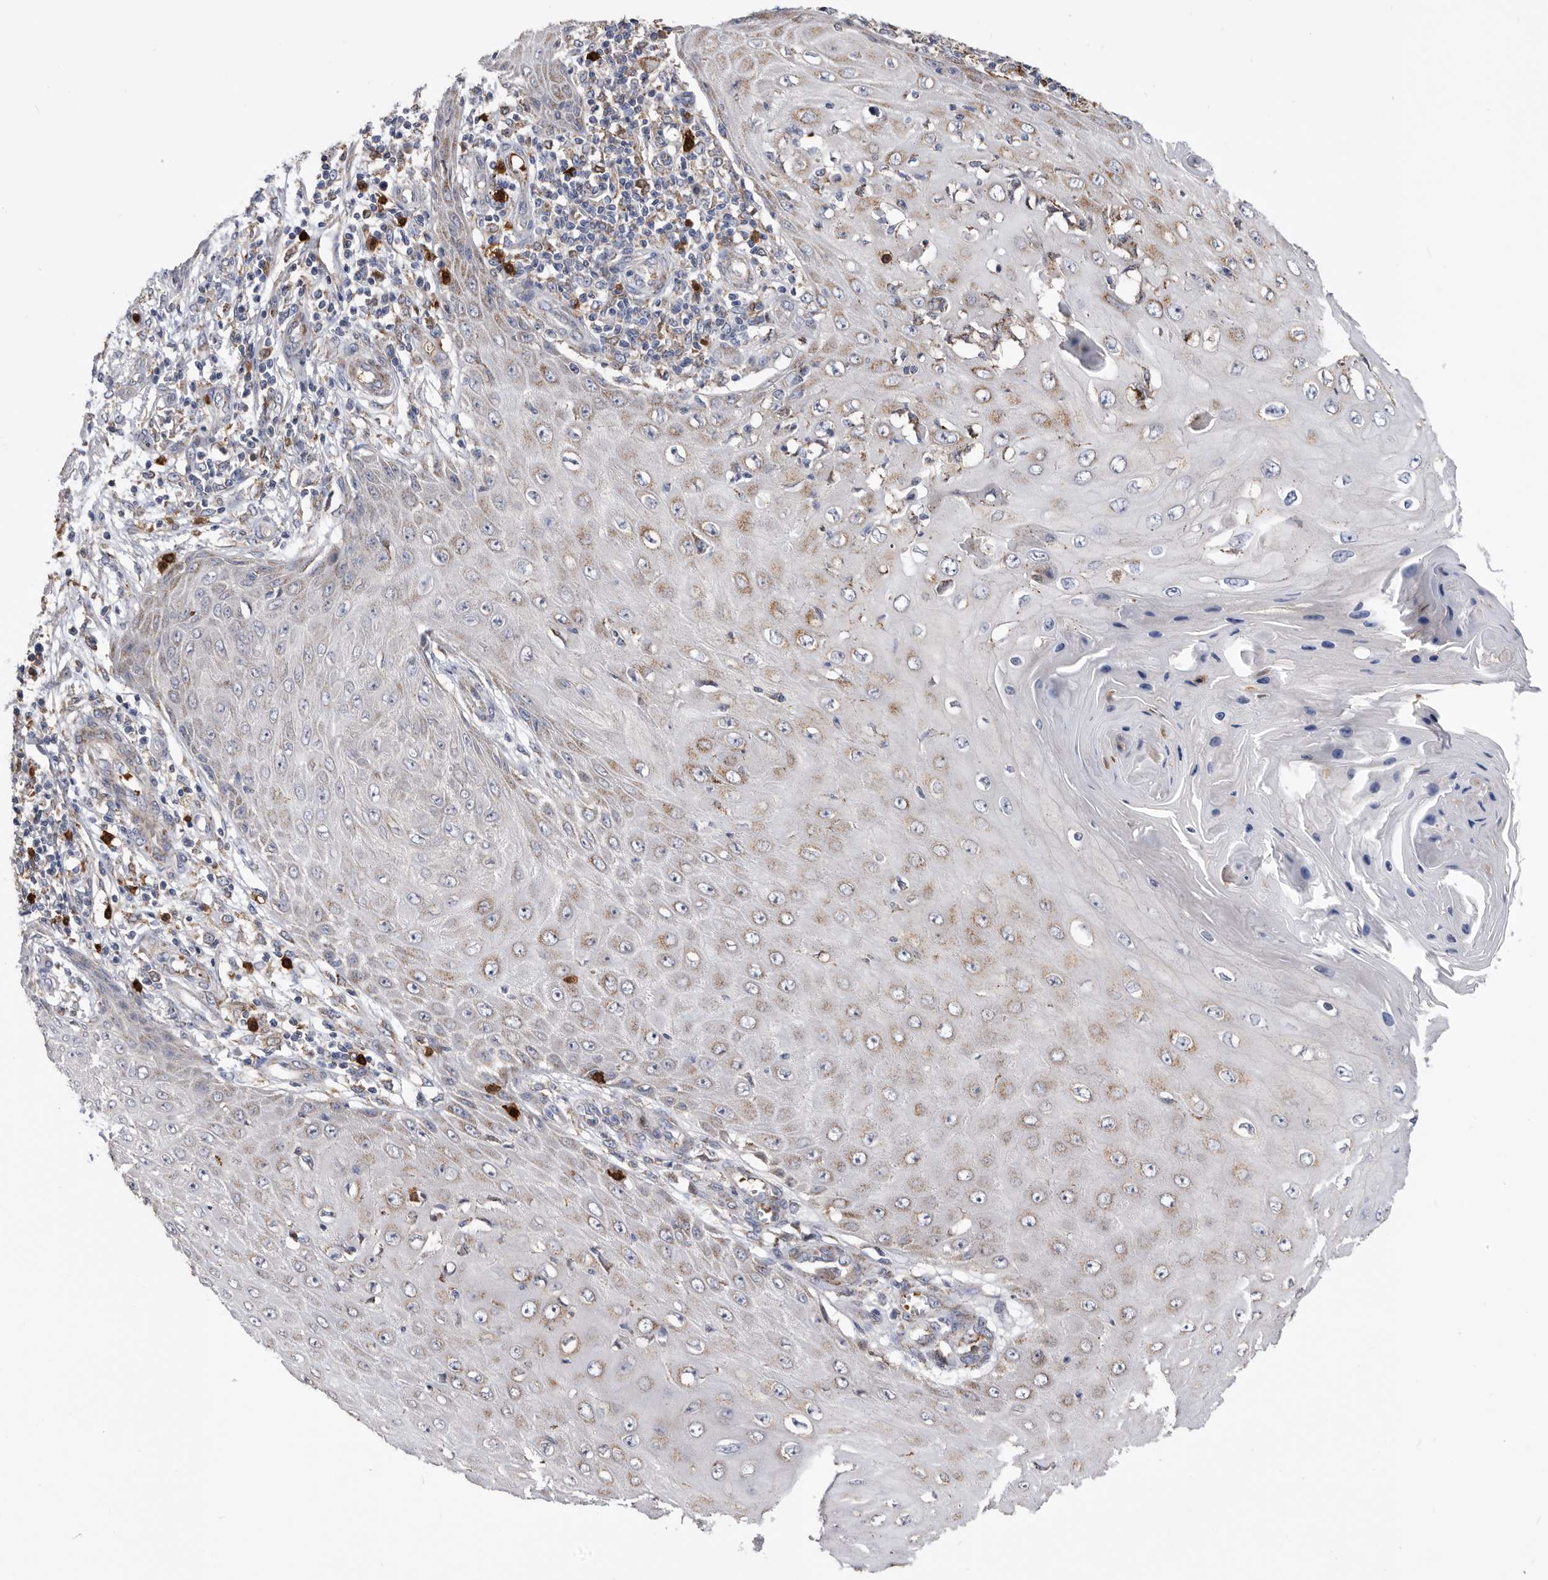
{"staining": {"intensity": "moderate", "quantity": "<25%", "location": "cytoplasmic/membranous"}, "tissue": "skin cancer", "cell_type": "Tumor cells", "image_type": "cancer", "snomed": [{"axis": "morphology", "description": "Squamous cell carcinoma, NOS"}, {"axis": "topography", "description": "Skin"}], "caption": "There is low levels of moderate cytoplasmic/membranous staining in tumor cells of skin cancer (squamous cell carcinoma), as demonstrated by immunohistochemical staining (brown color).", "gene": "CRISPLD2", "patient": {"sex": "female", "age": 73}}